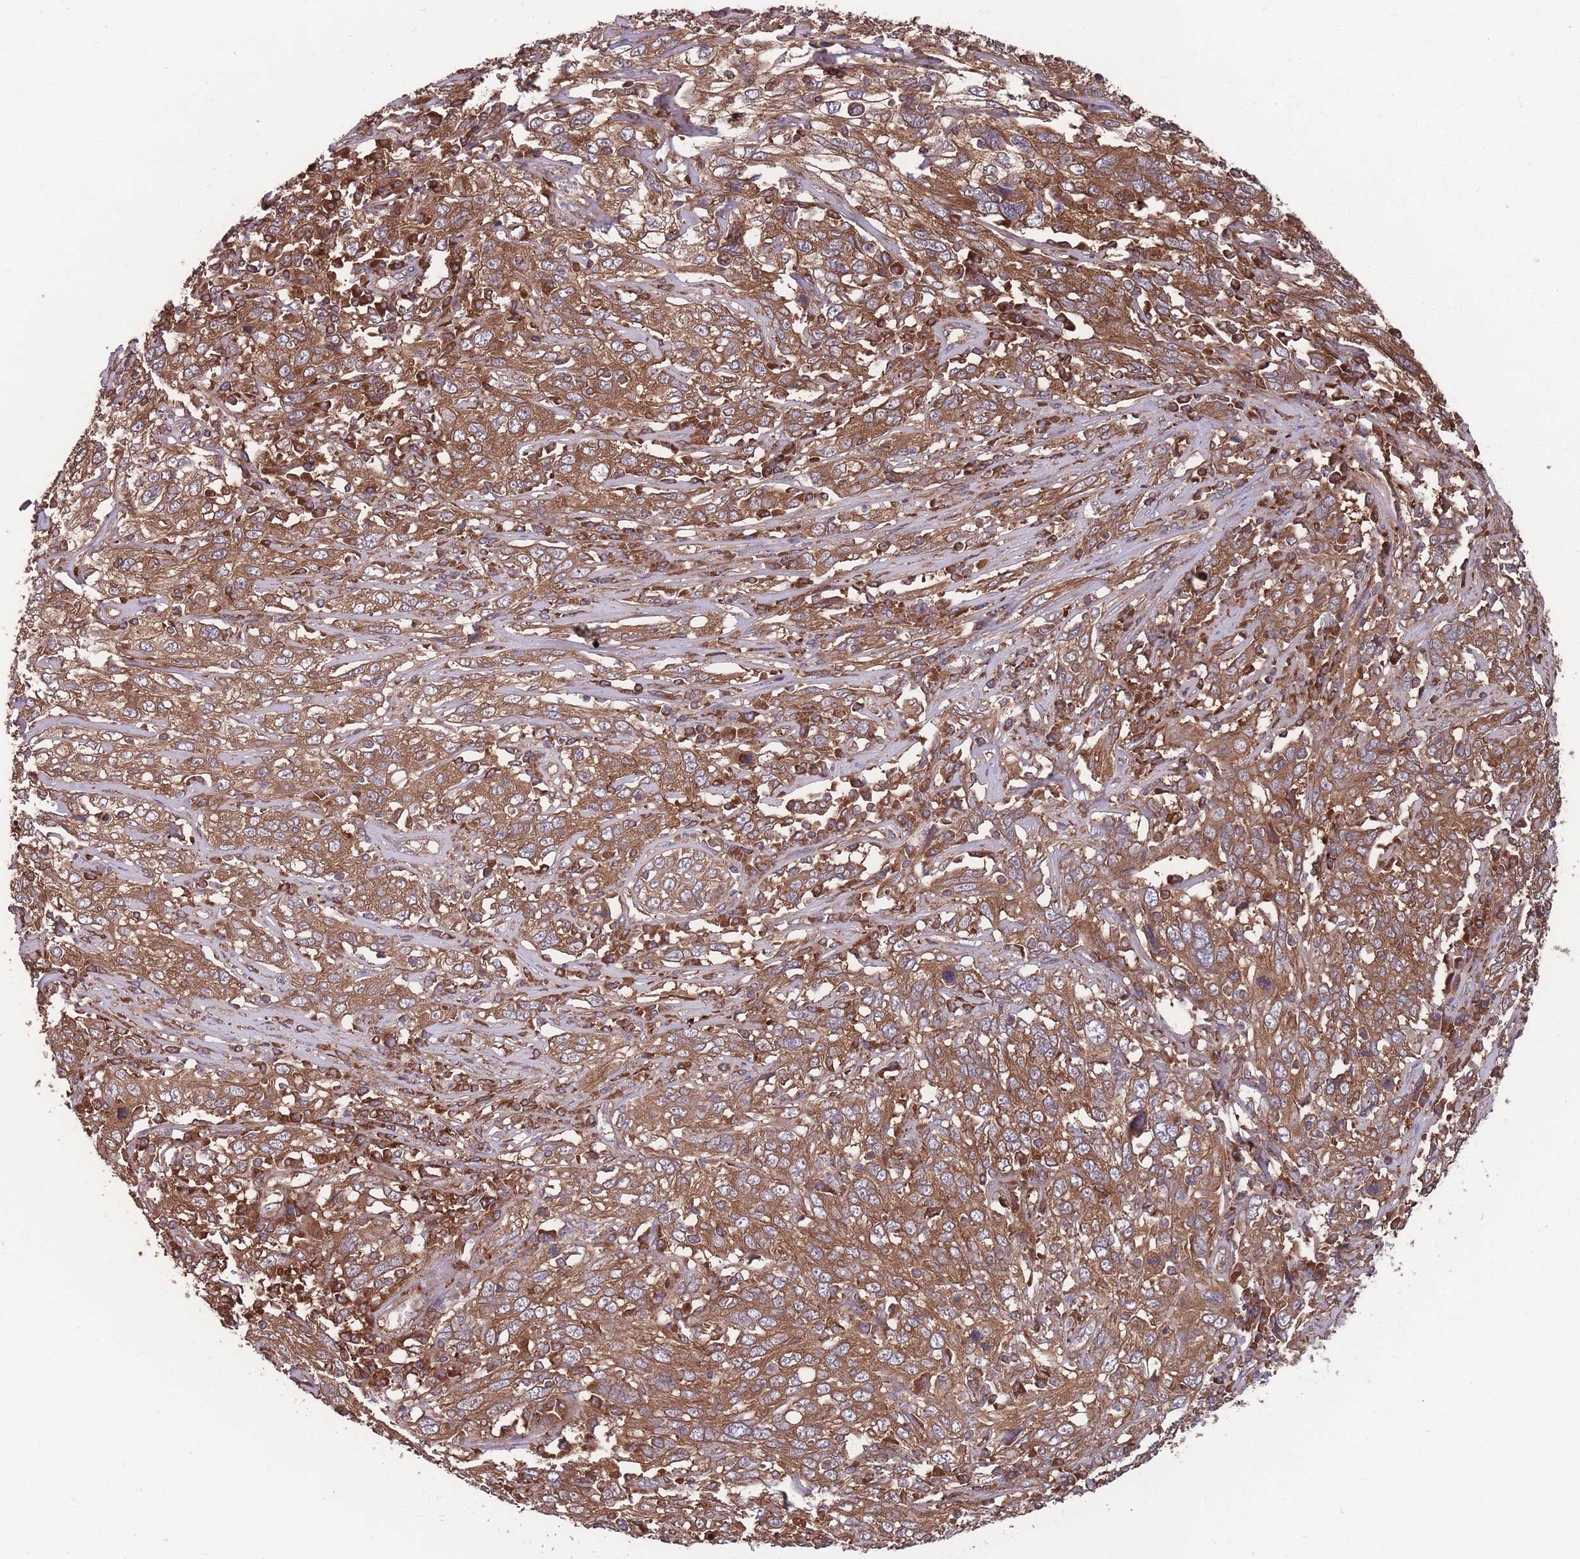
{"staining": {"intensity": "strong", "quantity": ">75%", "location": "cytoplasmic/membranous"}, "tissue": "cervical cancer", "cell_type": "Tumor cells", "image_type": "cancer", "snomed": [{"axis": "morphology", "description": "Squamous cell carcinoma, NOS"}, {"axis": "topography", "description": "Cervix"}], "caption": "Brown immunohistochemical staining in cervical squamous cell carcinoma reveals strong cytoplasmic/membranous positivity in approximately >75% of tumor cells.", "gene": "ZPR1", "patient": {"sex": "female", "age": 46}}